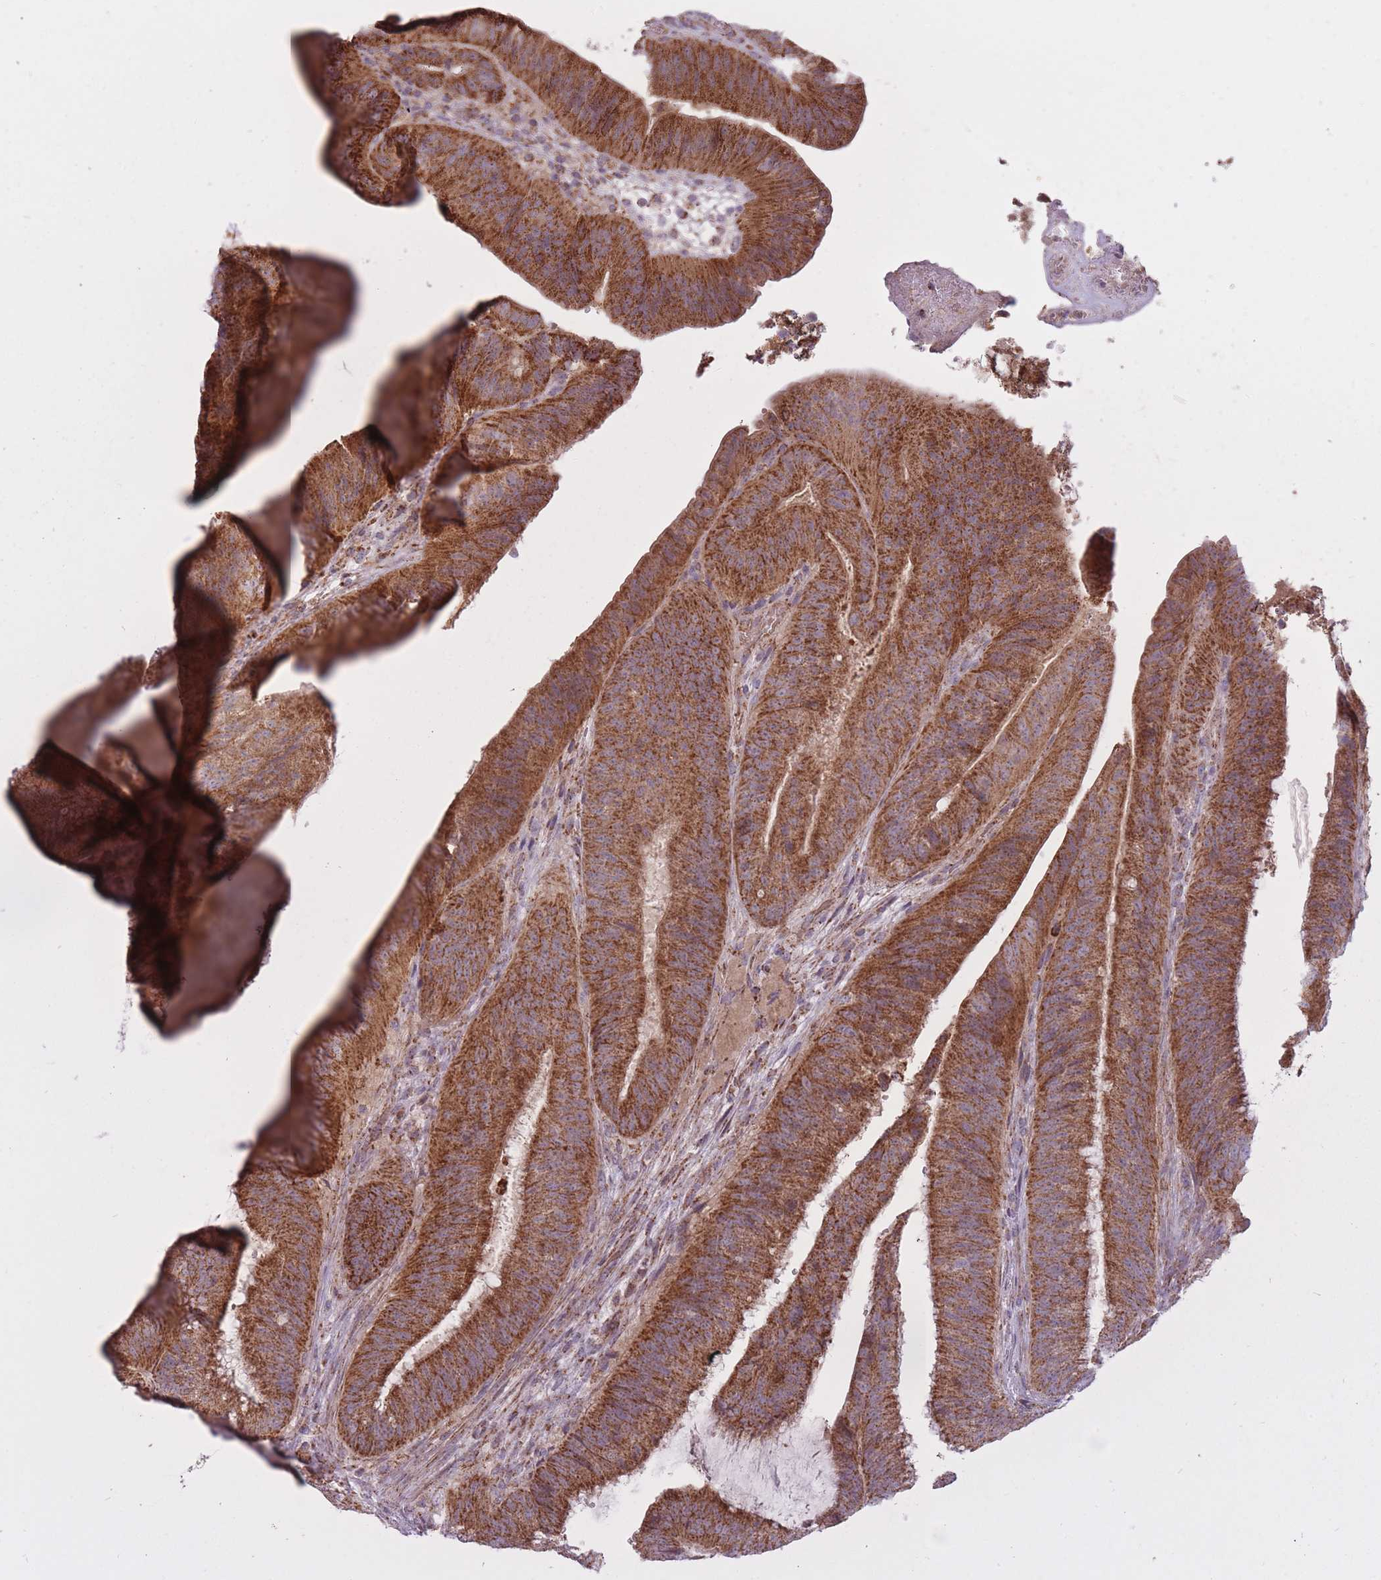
{"staining": {"intensity": "strong", "quantity": ">75%", "location": "cytoplasmic/membranous"}, "tissue": "colorectal cancer", "cell_type": "Tumor cells", "image_type": "cancer", "snomed": [{"axis": "morphology", "description": "Adenocarcinoma, NOS"}, {"axis": "topography", "description": "Colon"}], "caption": "Strong cytoplasmic/membranous protein expression is seen in approximately >75% of tumor cells in adenocarcinoma (colorectal).", "gene": "LIN7C", "patient": {"sex": "female", "age": 43}}